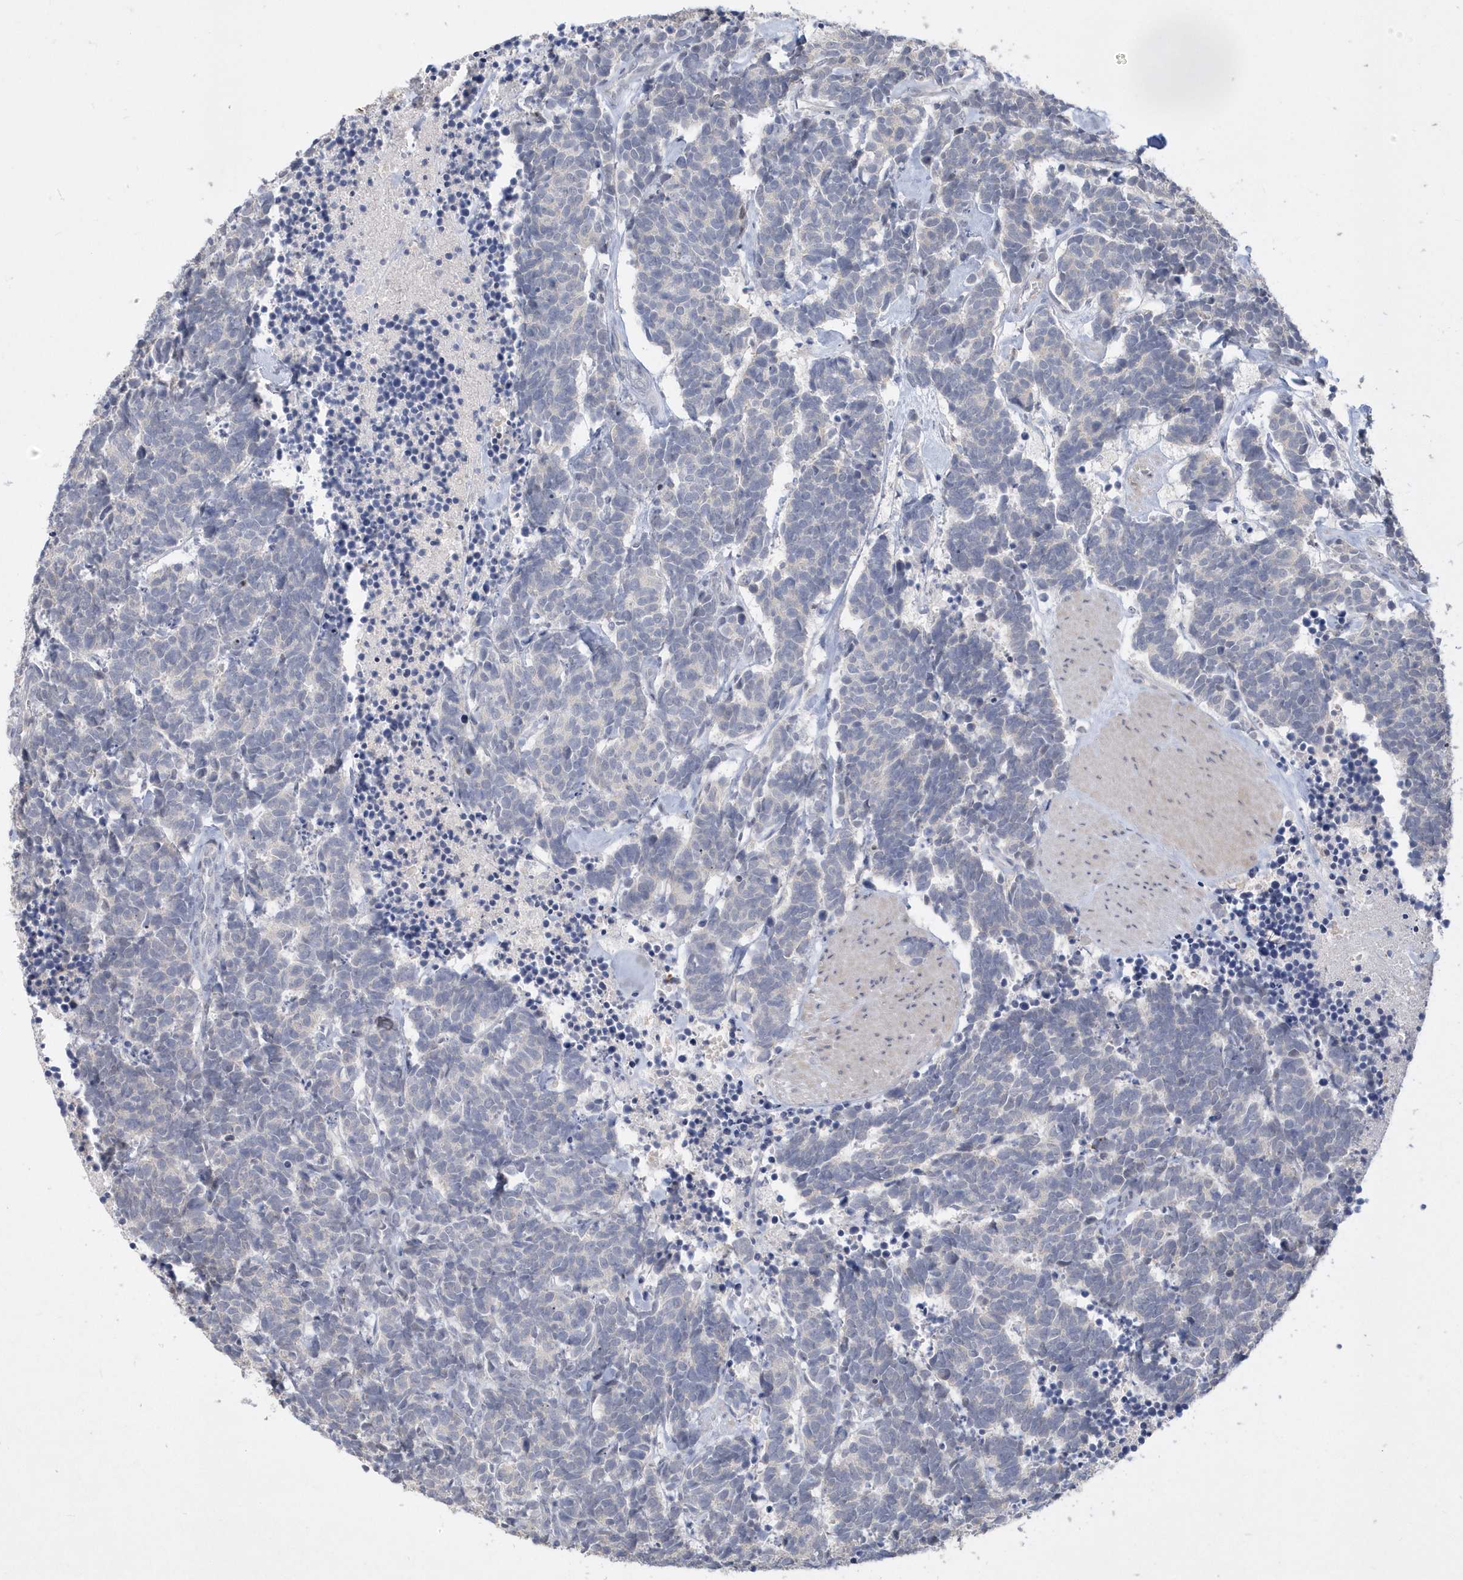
{"staining": {"intensity": "negative", "quantity": "none", "location": "none"}, "tissue": "carcinoid", "cell_type": "Tumor cells", "image_type": "cancer", "snomed": [{"axis": "morphology", "description": "Carcinoma, NOS"}, {"axis": "morphology", "description": "Carcinoid, malignant, NOS"}, {"axis": "topography", "description": "Urinary bladder"}], "caption": "Carcinoid was stained to show a protein in brown. There is no significant staining in tumor cells.", "gene": "TSPEAR", "patient": {"sex": "male", "age": 57}}